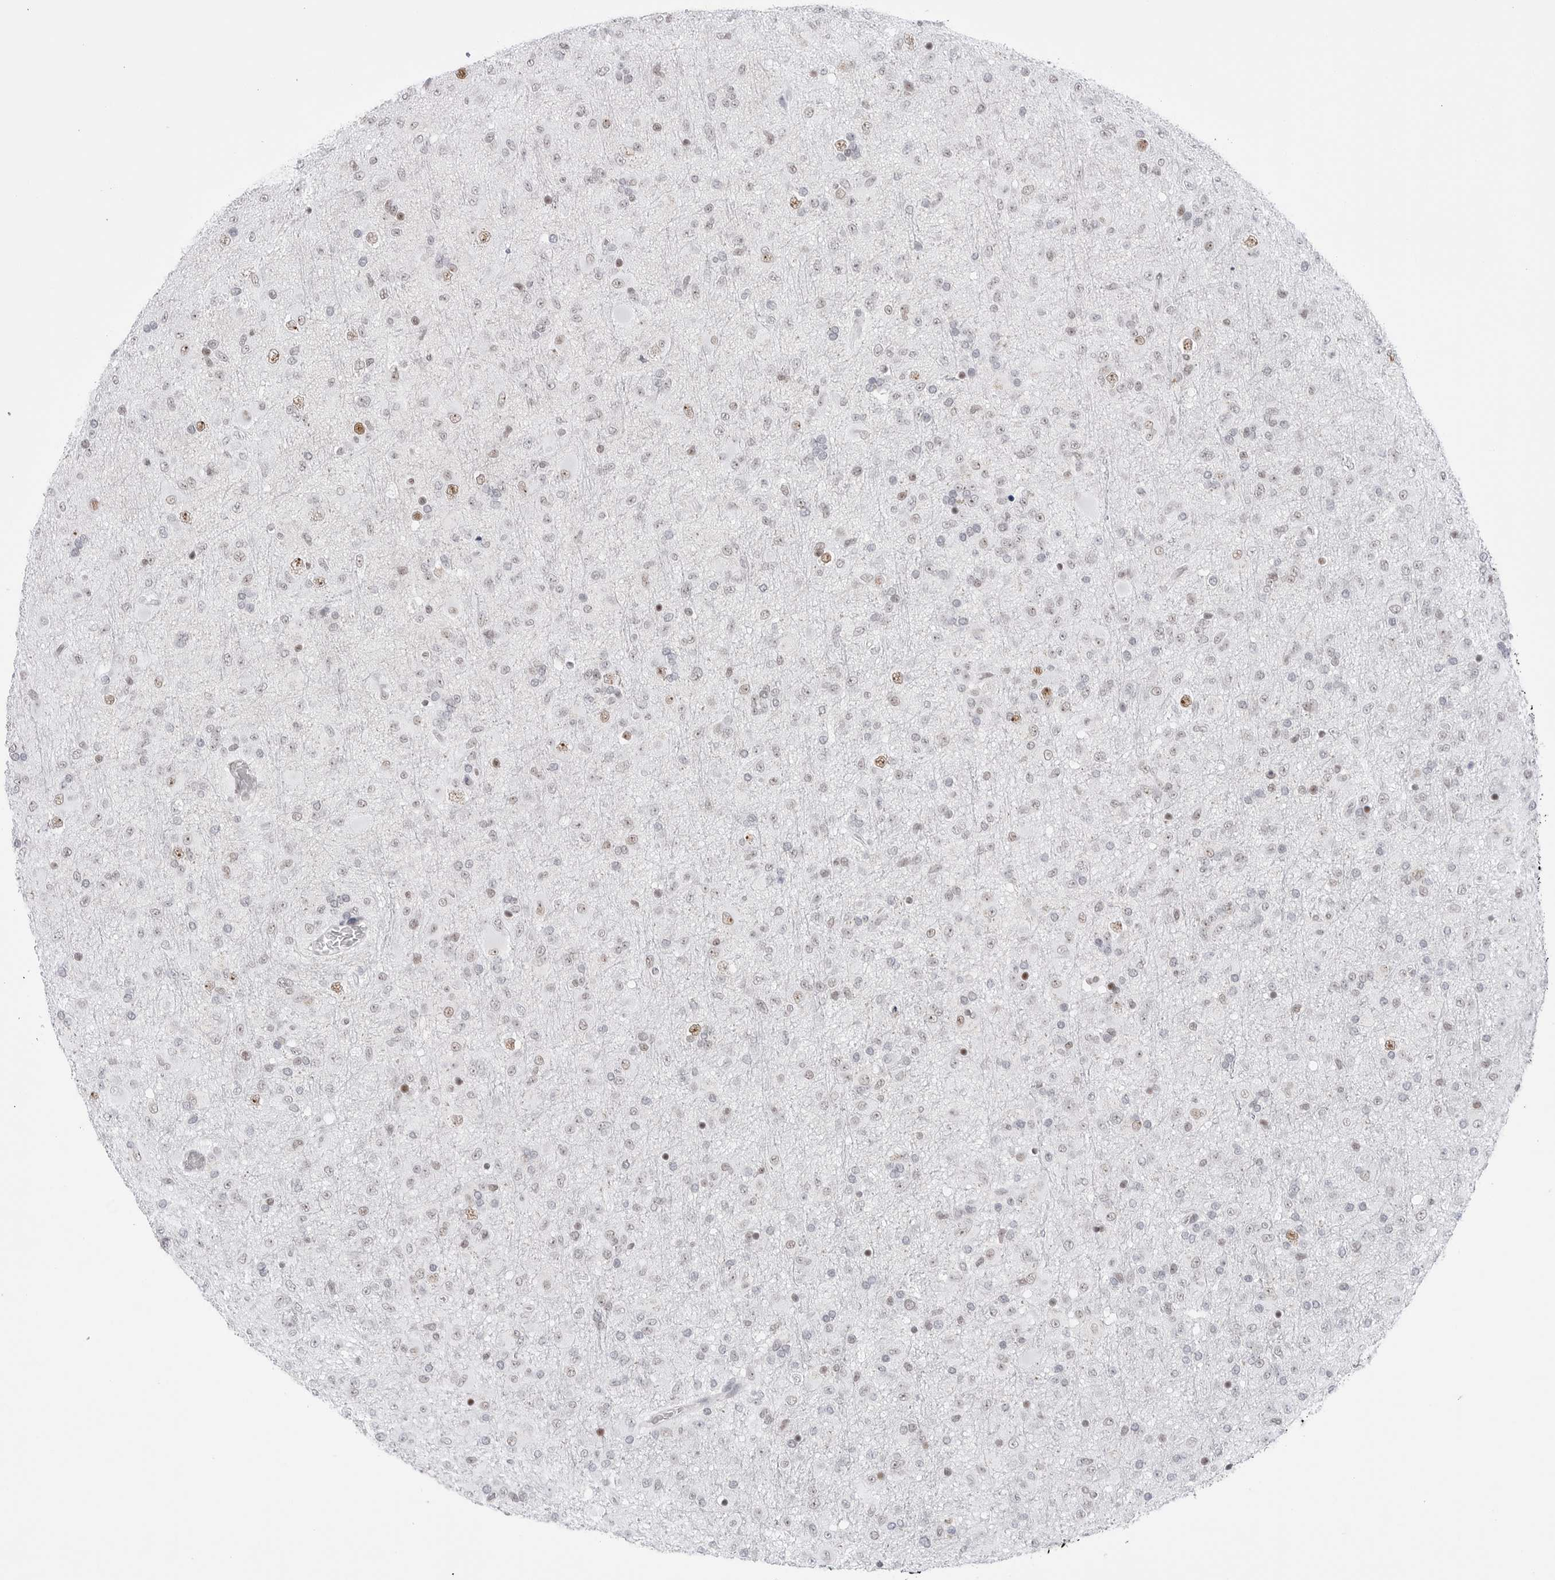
{"staining": {"intensity": "weak", "quantity": "<25%", "location": "nuclear"}, "tissue": "glioma", "cell_type": "Tumor cells", "image_type": "cancer", "snomed": [{"axis": "morphology", "description": "Glioma, malignant, Low grade"}, {"axis": "topography", "description": "Brain"}], "caption": "There is no significant staining in tumor cells of malignant glioma (low-grade).", "gene": "C1orf162", "patient": {"sex": "male", "age": 65}}